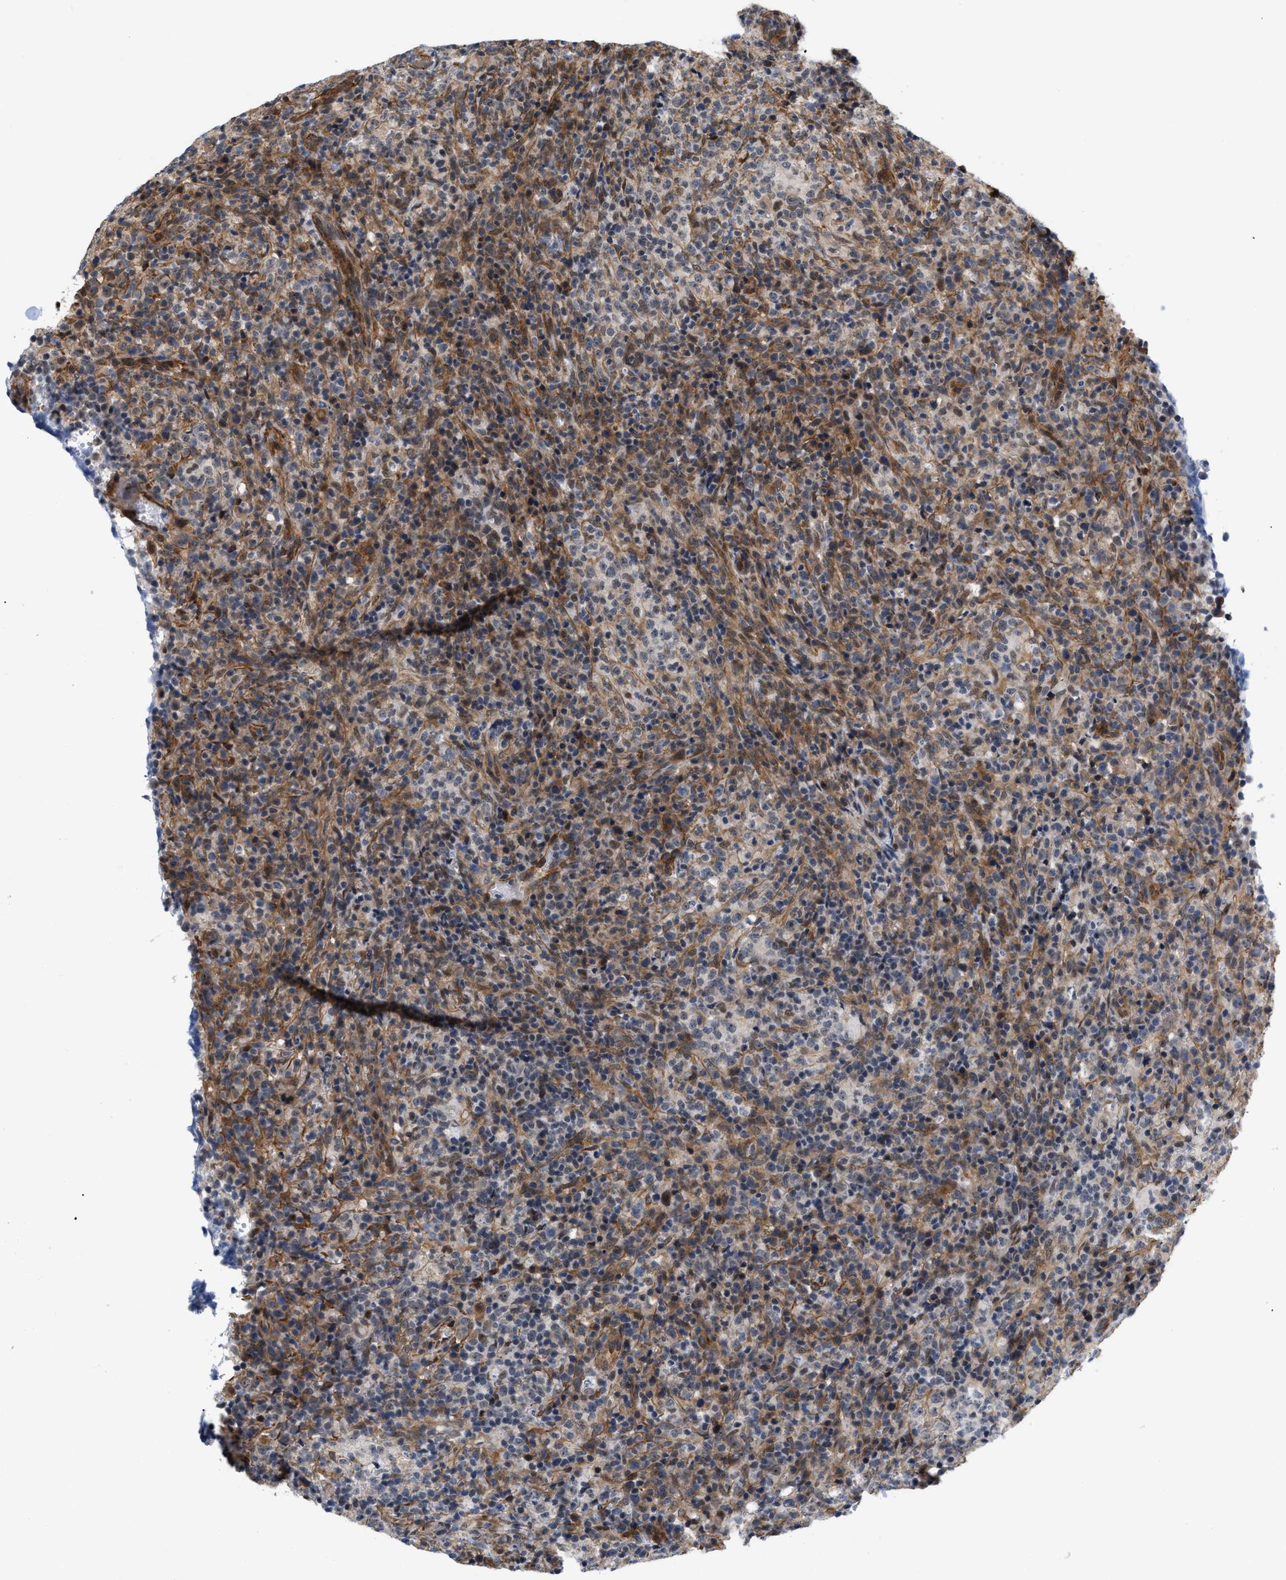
{"staining": {"intensity": "moderate", "quantity": "<25%", "location": "cytoplasmic/membranous,nuclear"}, "tissue": "lymphoma", "cell_type": "Tumor cells", "image_type": "cancer", "snomed": [{"axis": "morphology", "description": "Malignant lymphoma, non-Hodgkin's type, High grade"}, {"axis": "topography", "description": "Lymph node"}], "caption": "Human malignant lymphoma, non-Hodgkin's type (high-grade) stained for a protein (brown) exhibits moderate cytoplasmic/membranous and nuclear positive positivity in approximately <25% of tumor cells.", "gene": "GPRASP2", "patient": {"sex": "female", "age": 76}}